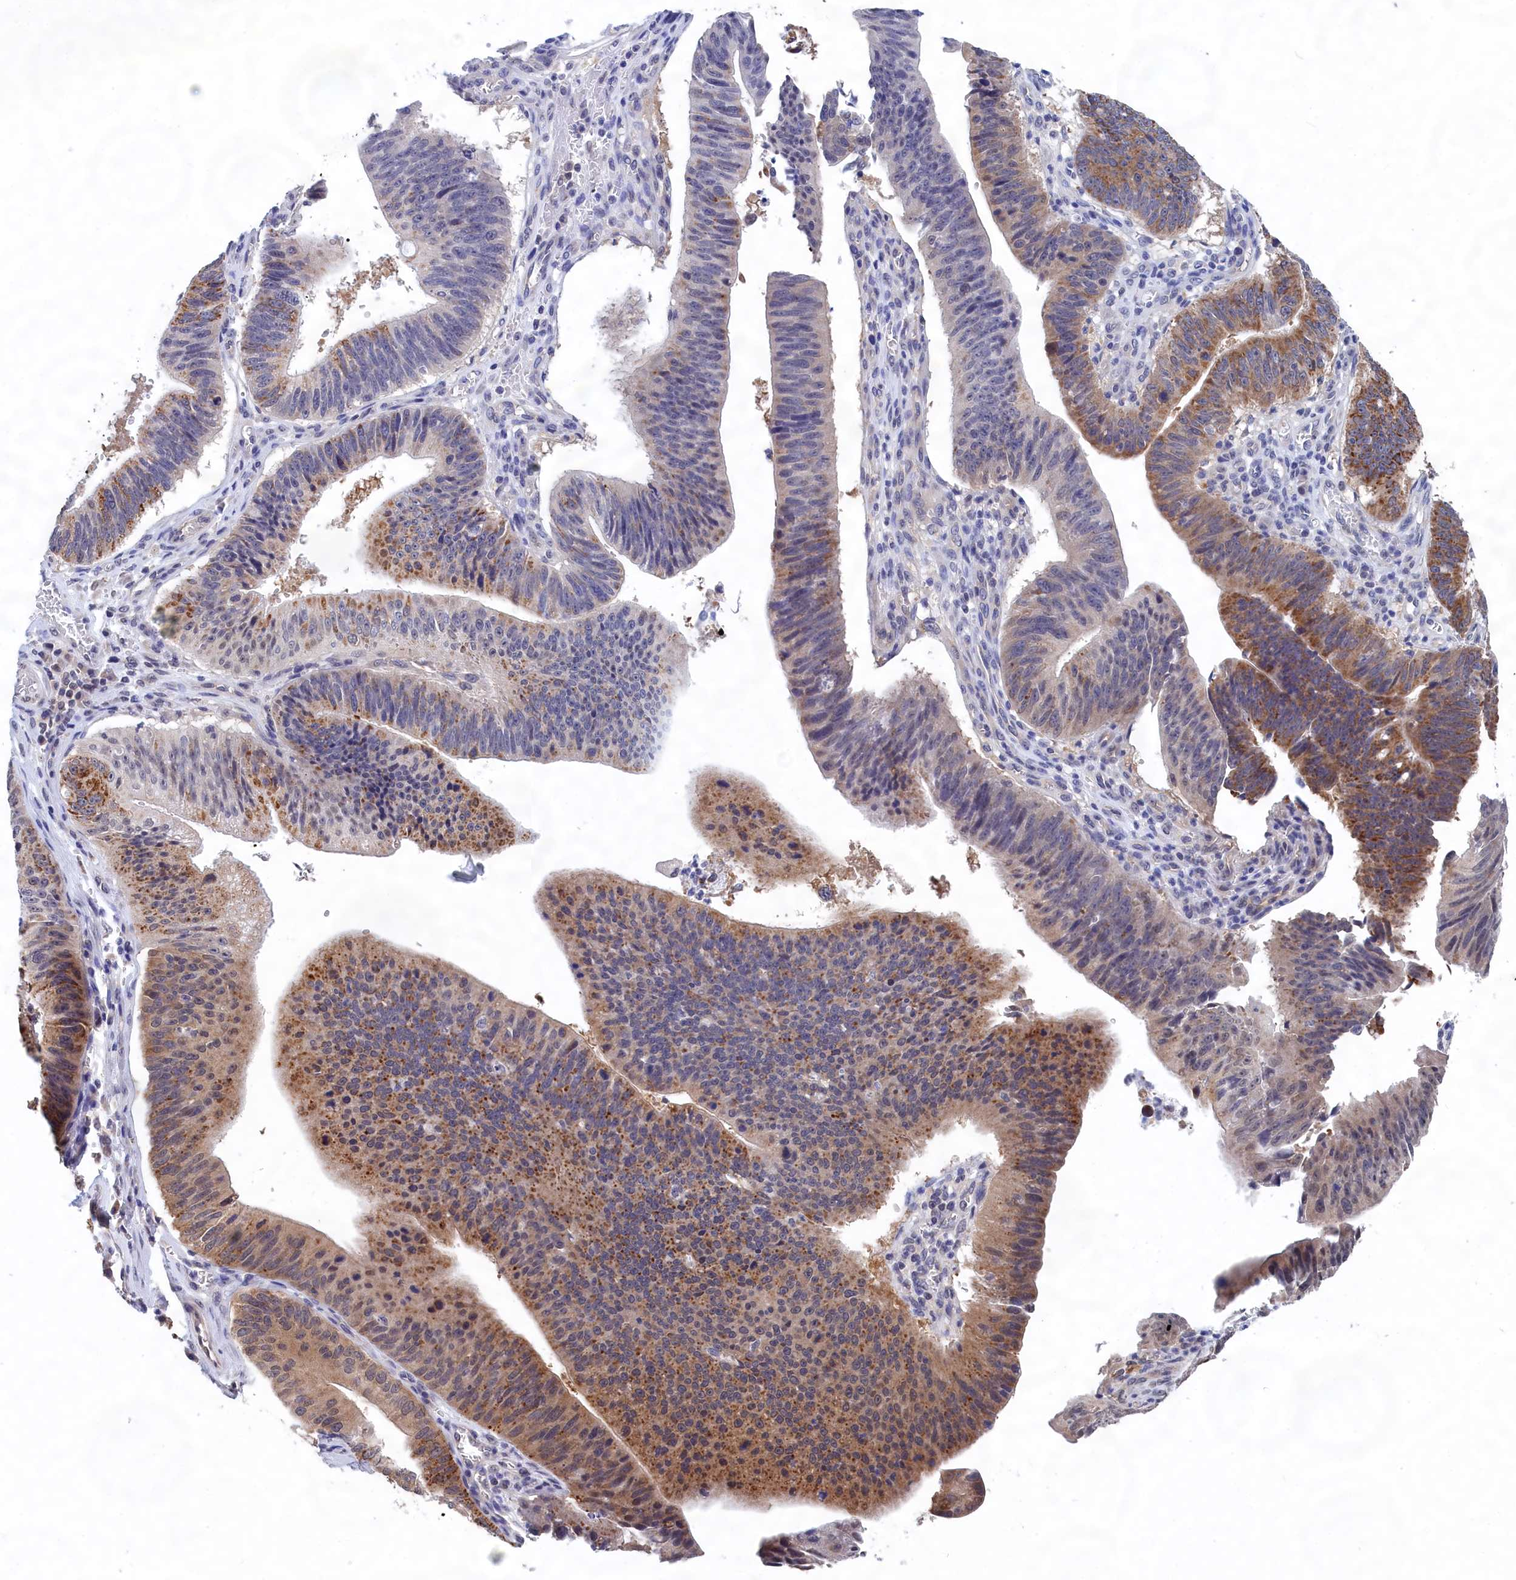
{"staining": {"intensity": "moderate", "quantity": "25%-75%", "location": "cytoplasmic/membranous"}, "tissue": "stomach cancer", "cell_type": "Tumor cells", "image_type": "cancer", "snomed": [{"axis": "morphology", "description": "Adenocarcinoma, NOS"}, {"axis": "topography", "description": "Stomach"}], "caption": "Adenocarcinoma (stomach) tissue exhibits moderate cytoplasmic/membranous staining in about 25%-75% of tumor cells", "gene": "PGP", "patient": {"sex": "male", "age": 59}}